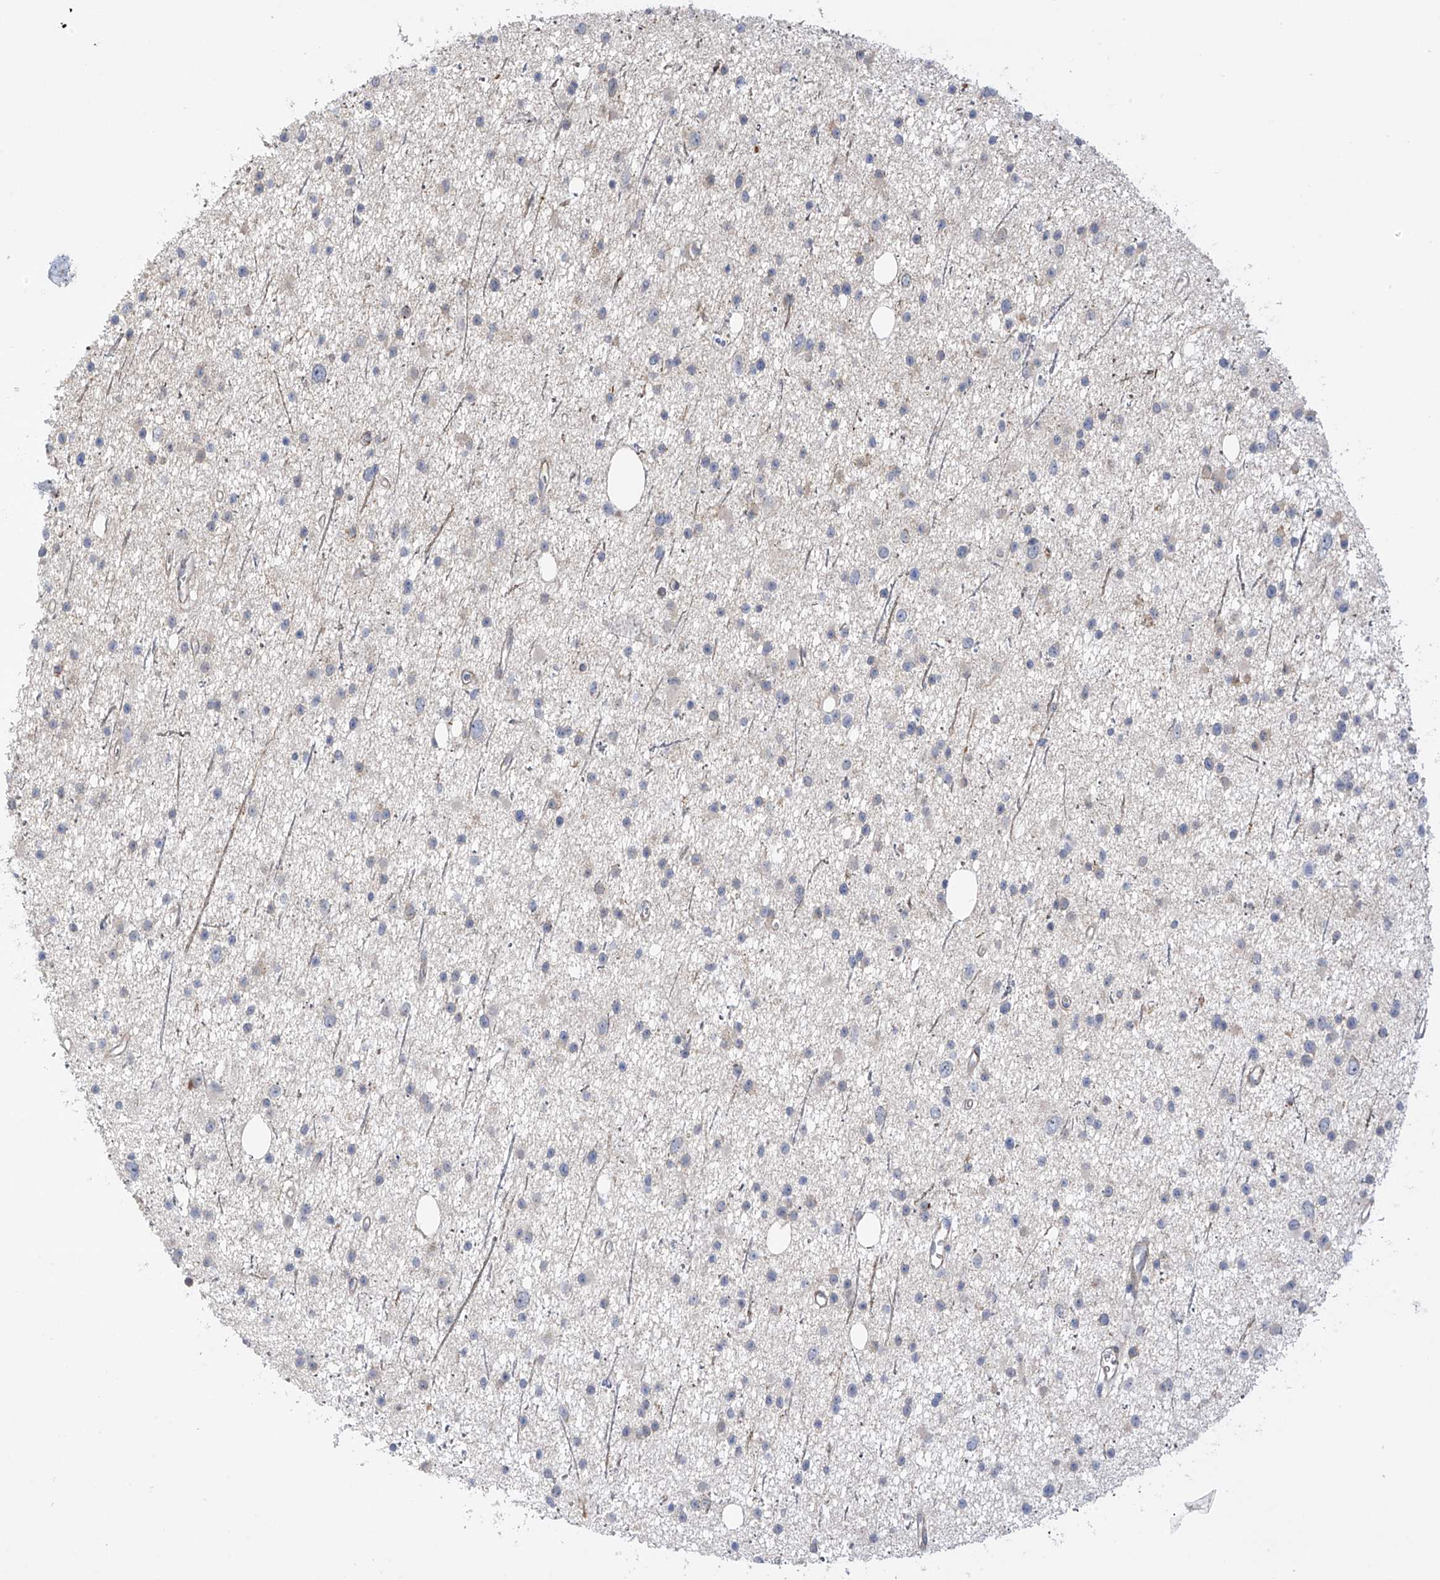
{"staining": {"intensity": "negative", "quantity": "none", "location": "none"}, "tissue": "glioma", "cell_type": "Tumor cells", "image_type": "cancer", "snomed": [{"axis": "morphology", "description": "Glioma, malignant, Low grade"}, {"axis": "topography", "description": "Cerebral cortex"}], "caption": "Tumor cells are negative for protein expression in human malignant low-grade glioma.", "gene": "ZNF641", "patient": {"sex": "female", "age": 39}}